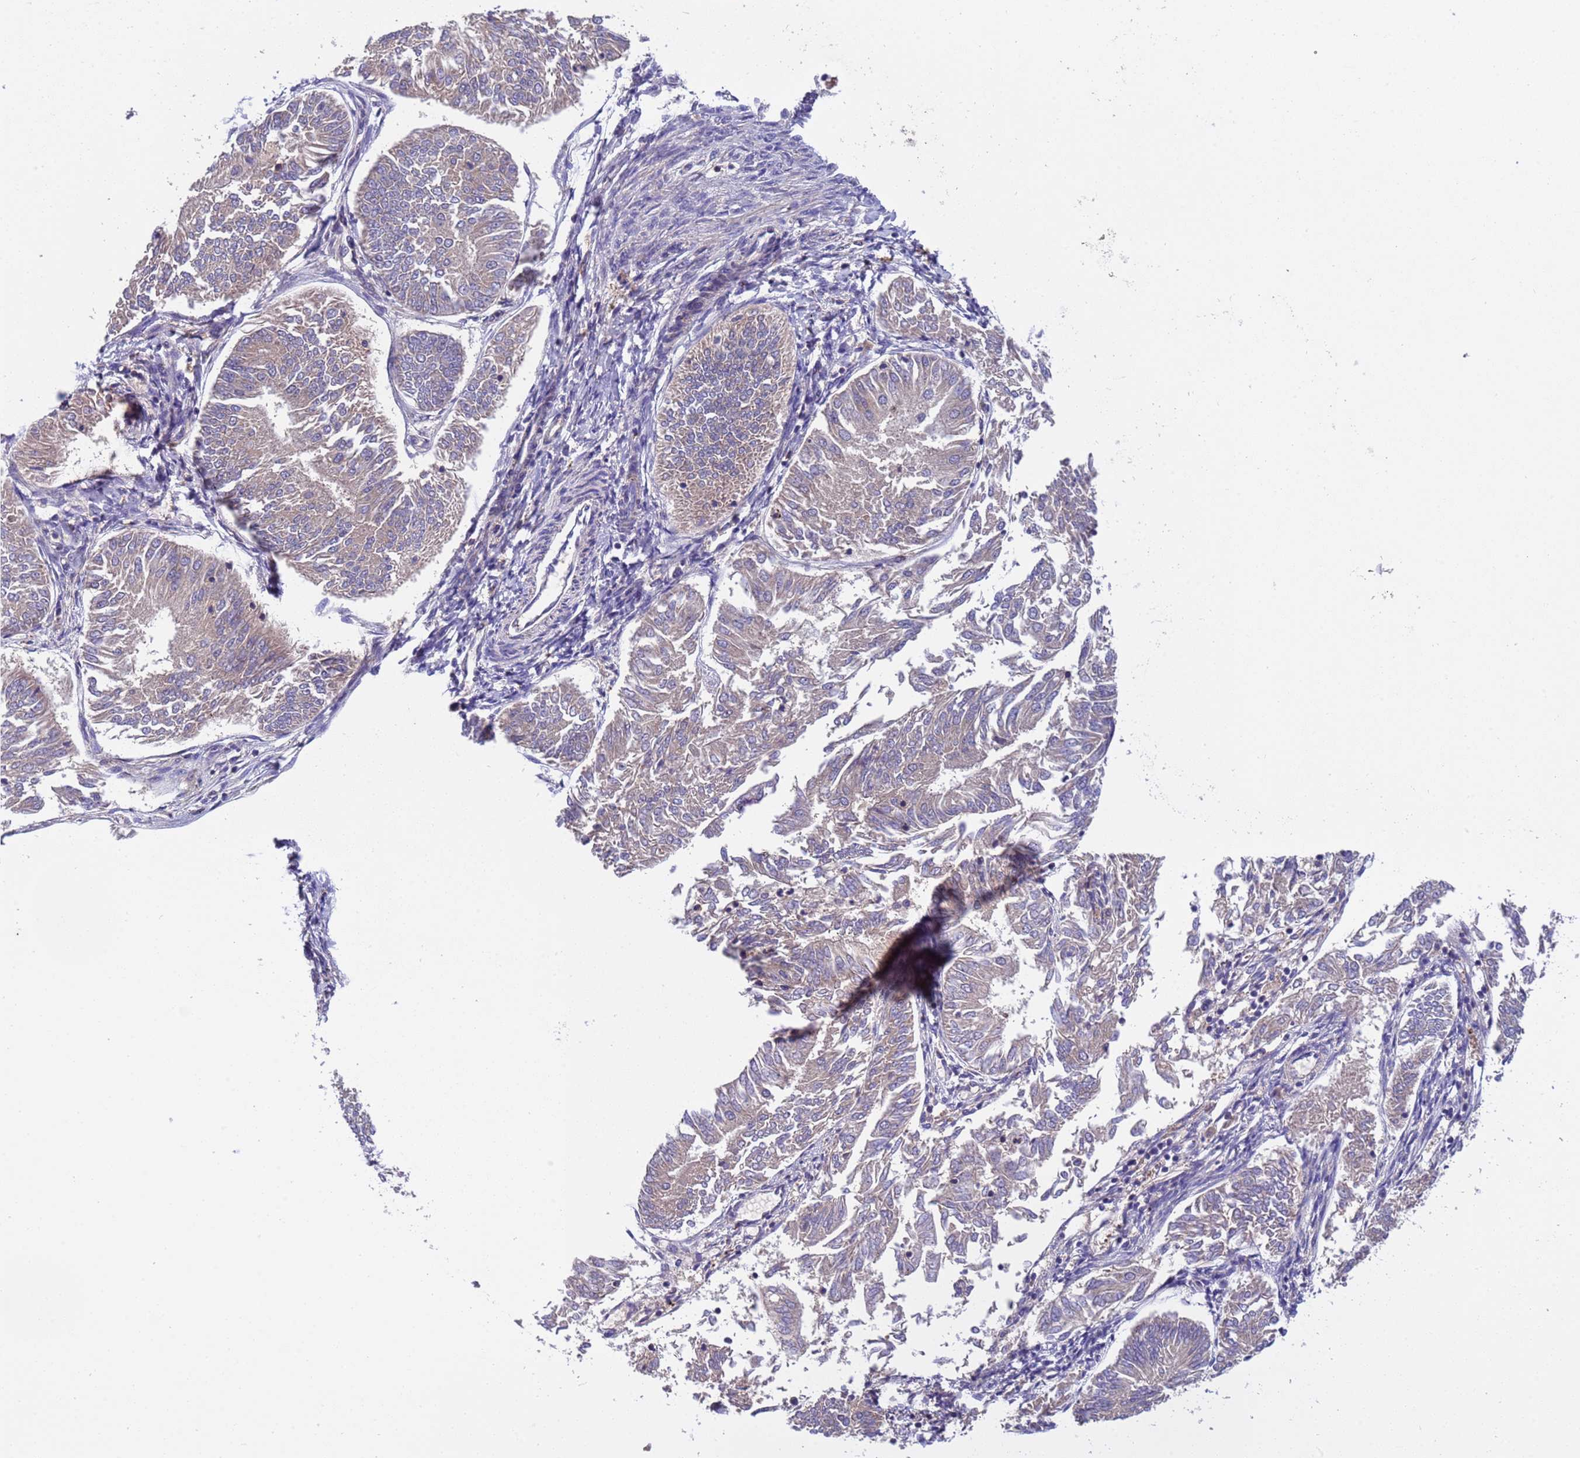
{"staining": {"intensity": "weak", "quantity": "<25%", "location": "cytoplasmic/membranous"}, "tissue": "endometrial cancer", "cell_type": "Tumor cells", "image_type": "cancer", "snomed": [{"axis": "morphology", "description": "Adenocarcinoma, NOS"}, {"axis": "topography", "description": "Endometrium"}], "caption": "Adenocarcinoma (endometrial) stained for a protein using IHC demonstrates no positivity tumor cells.", "gene": "PARP16", "patient": {"sex": "female", "age": 58}}